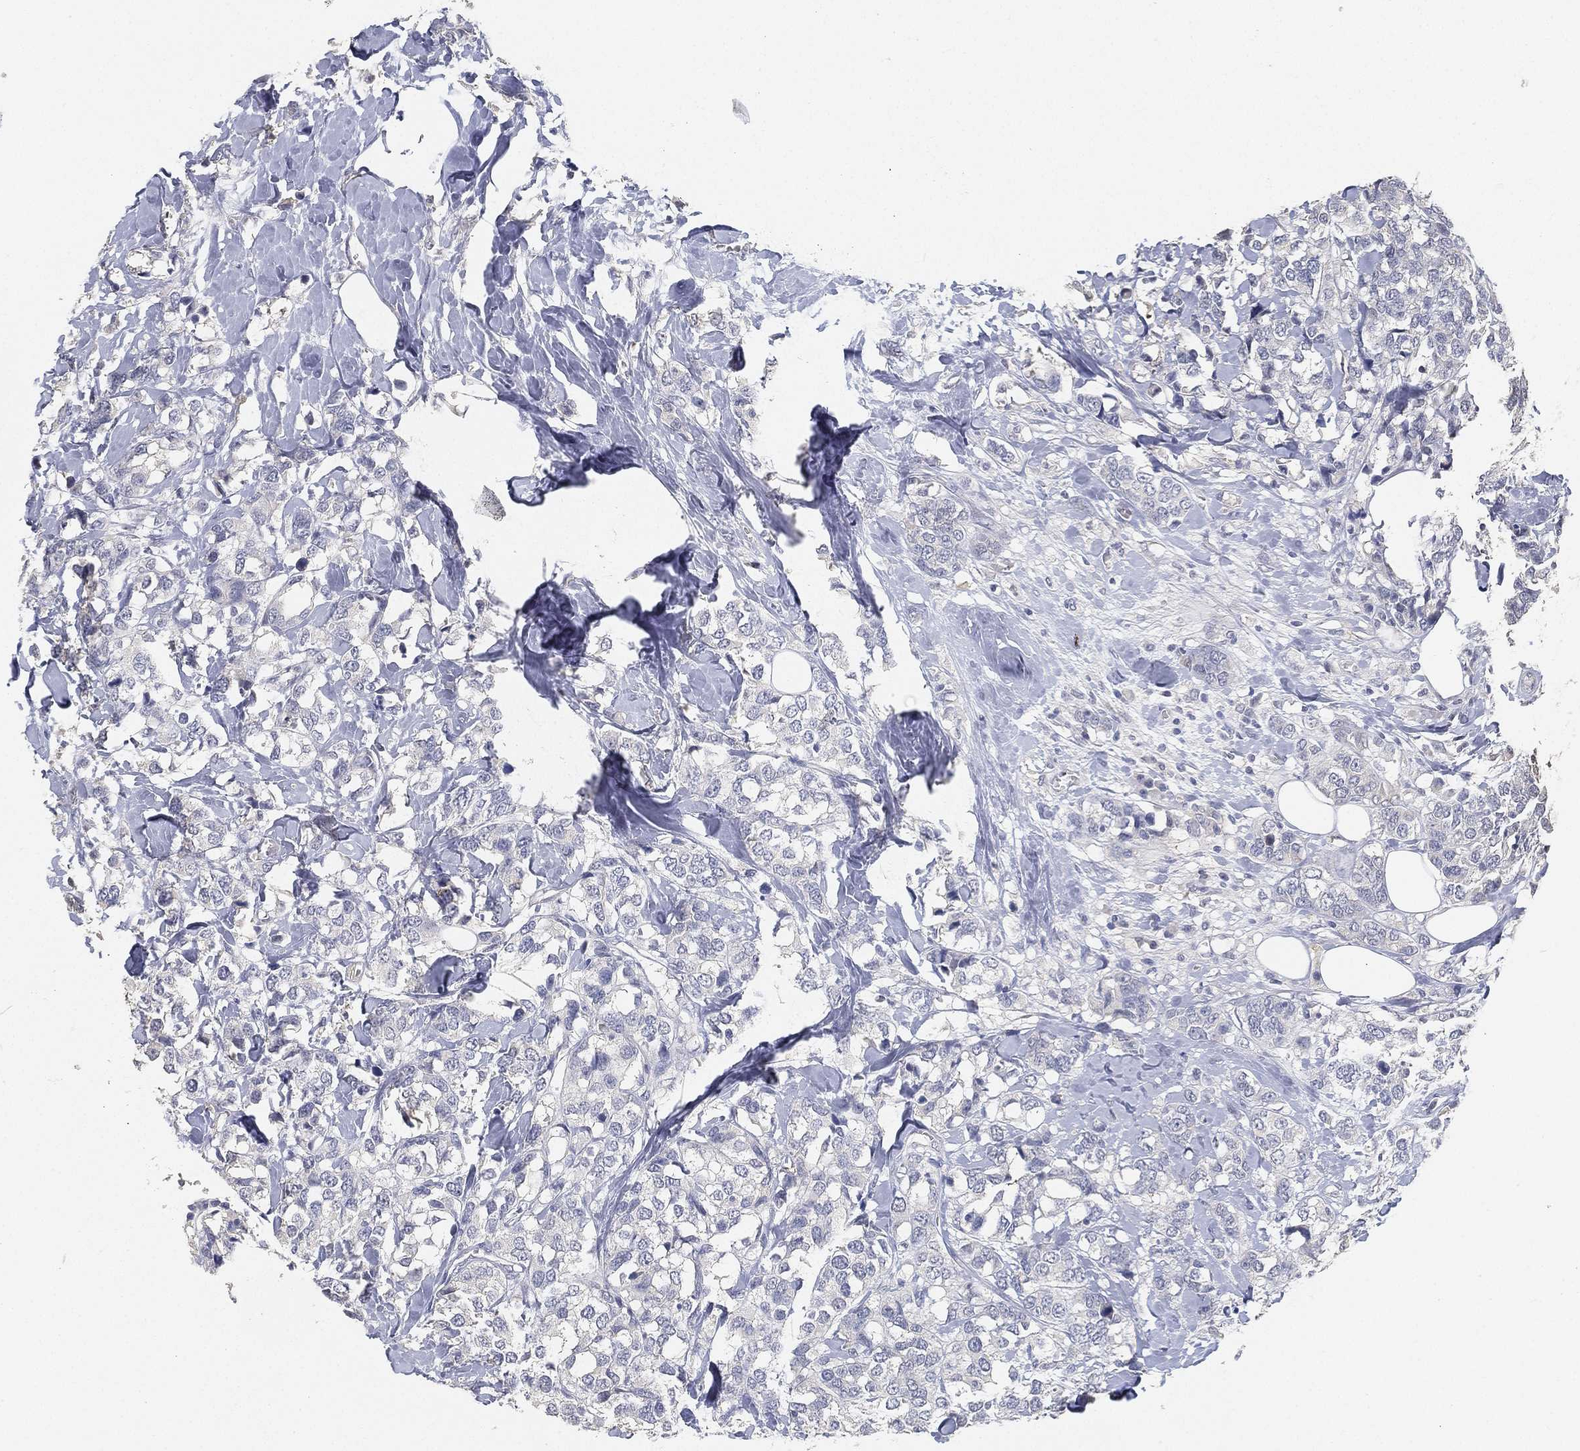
{"staining": {"intensity": "negative", "quantity": "none", "location": "none"}, "tissue": "breast cancer", "cell_type": "Tumor cells", "image_type": "cancer", "snomed": [{"axis": "morphology", "description": "Lobular carcinoma"}, {"axis": "topography", "description": "Breast"}], "caption": "Immunohistochemistry (IHC) histopathology image of human lobular carcinoma (breast) stained for a protein (brown), which shows no expression in tumor cells.", "gene": "GPR61", "patient": {"sex": "female", "age": 59}}